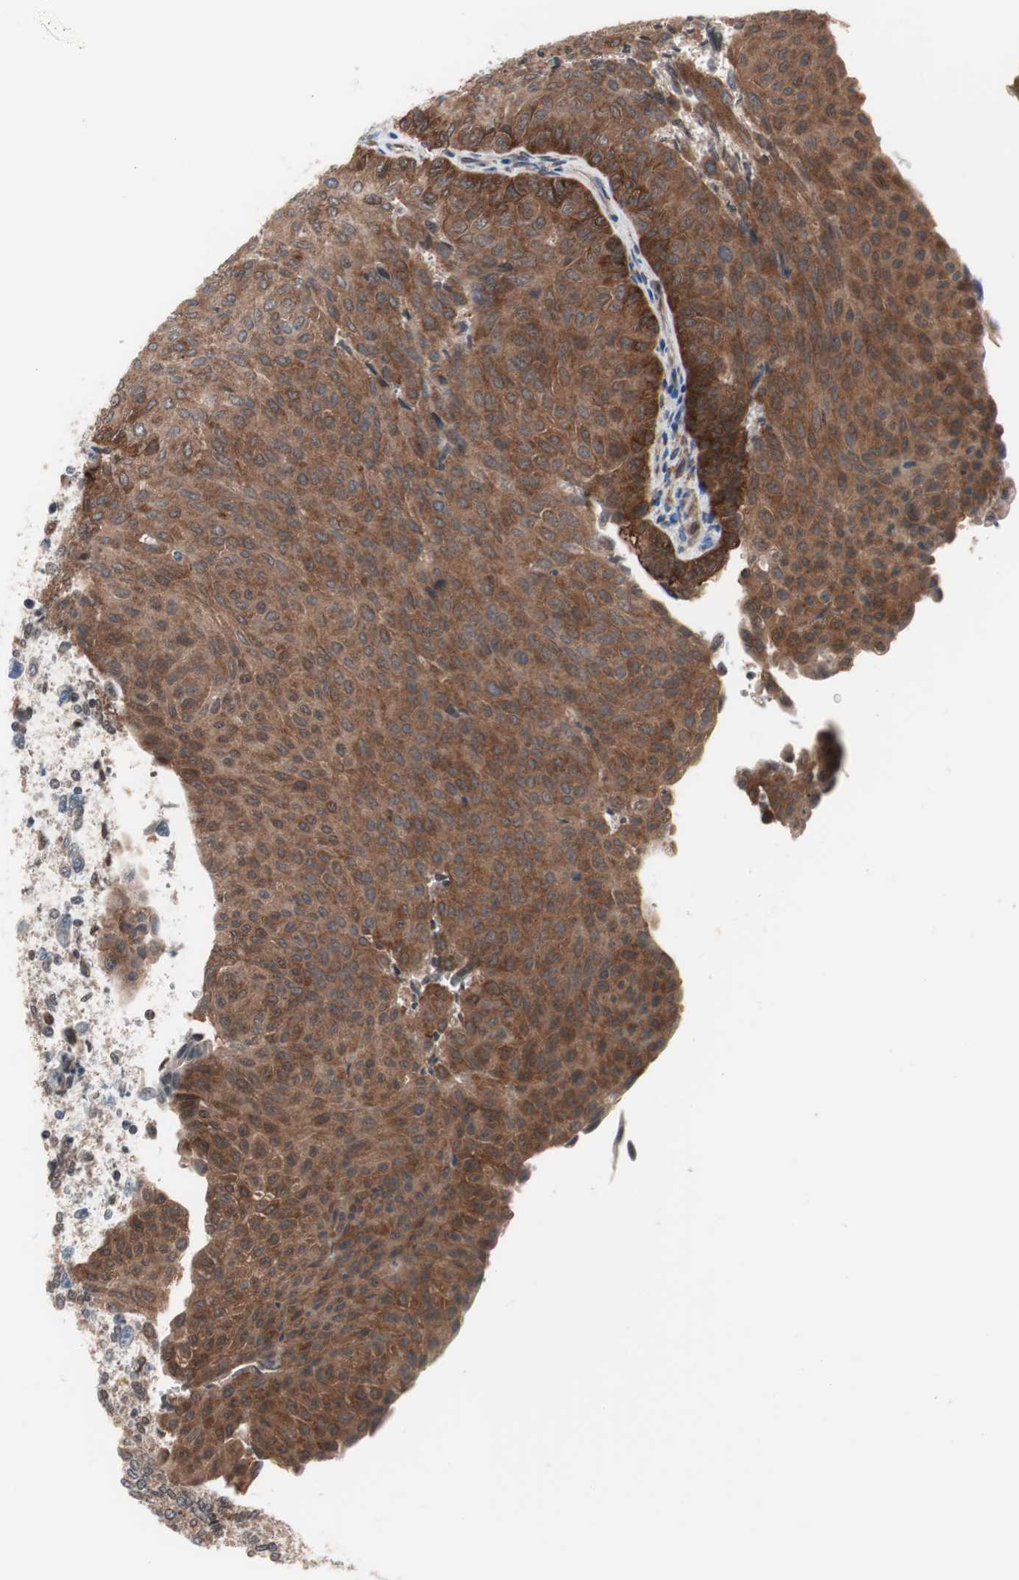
{"staining": {"intensity": "moderate", "quantity": ">75%", "location": "cytoplasmic/membranous"}, "tissue": "urothelial cancer", "cell_type": "Tumor cells", "image_type": "cancer", "snomed": [{"axis": "morphology", "description": "Urothelial carcinoma, Low grade"}, {"axis": "topography", "description": "Urinary bladder"}], "caption": "DAB (3,3'-diaminobenzidine) immunohistochemical staining of urothelial cancer reveals moderate cytoplasmic/membranous protein positivity in about >75% of tumor cells.", "gene": "IRS1", "patient": {"sex": "male", "age": 78}}